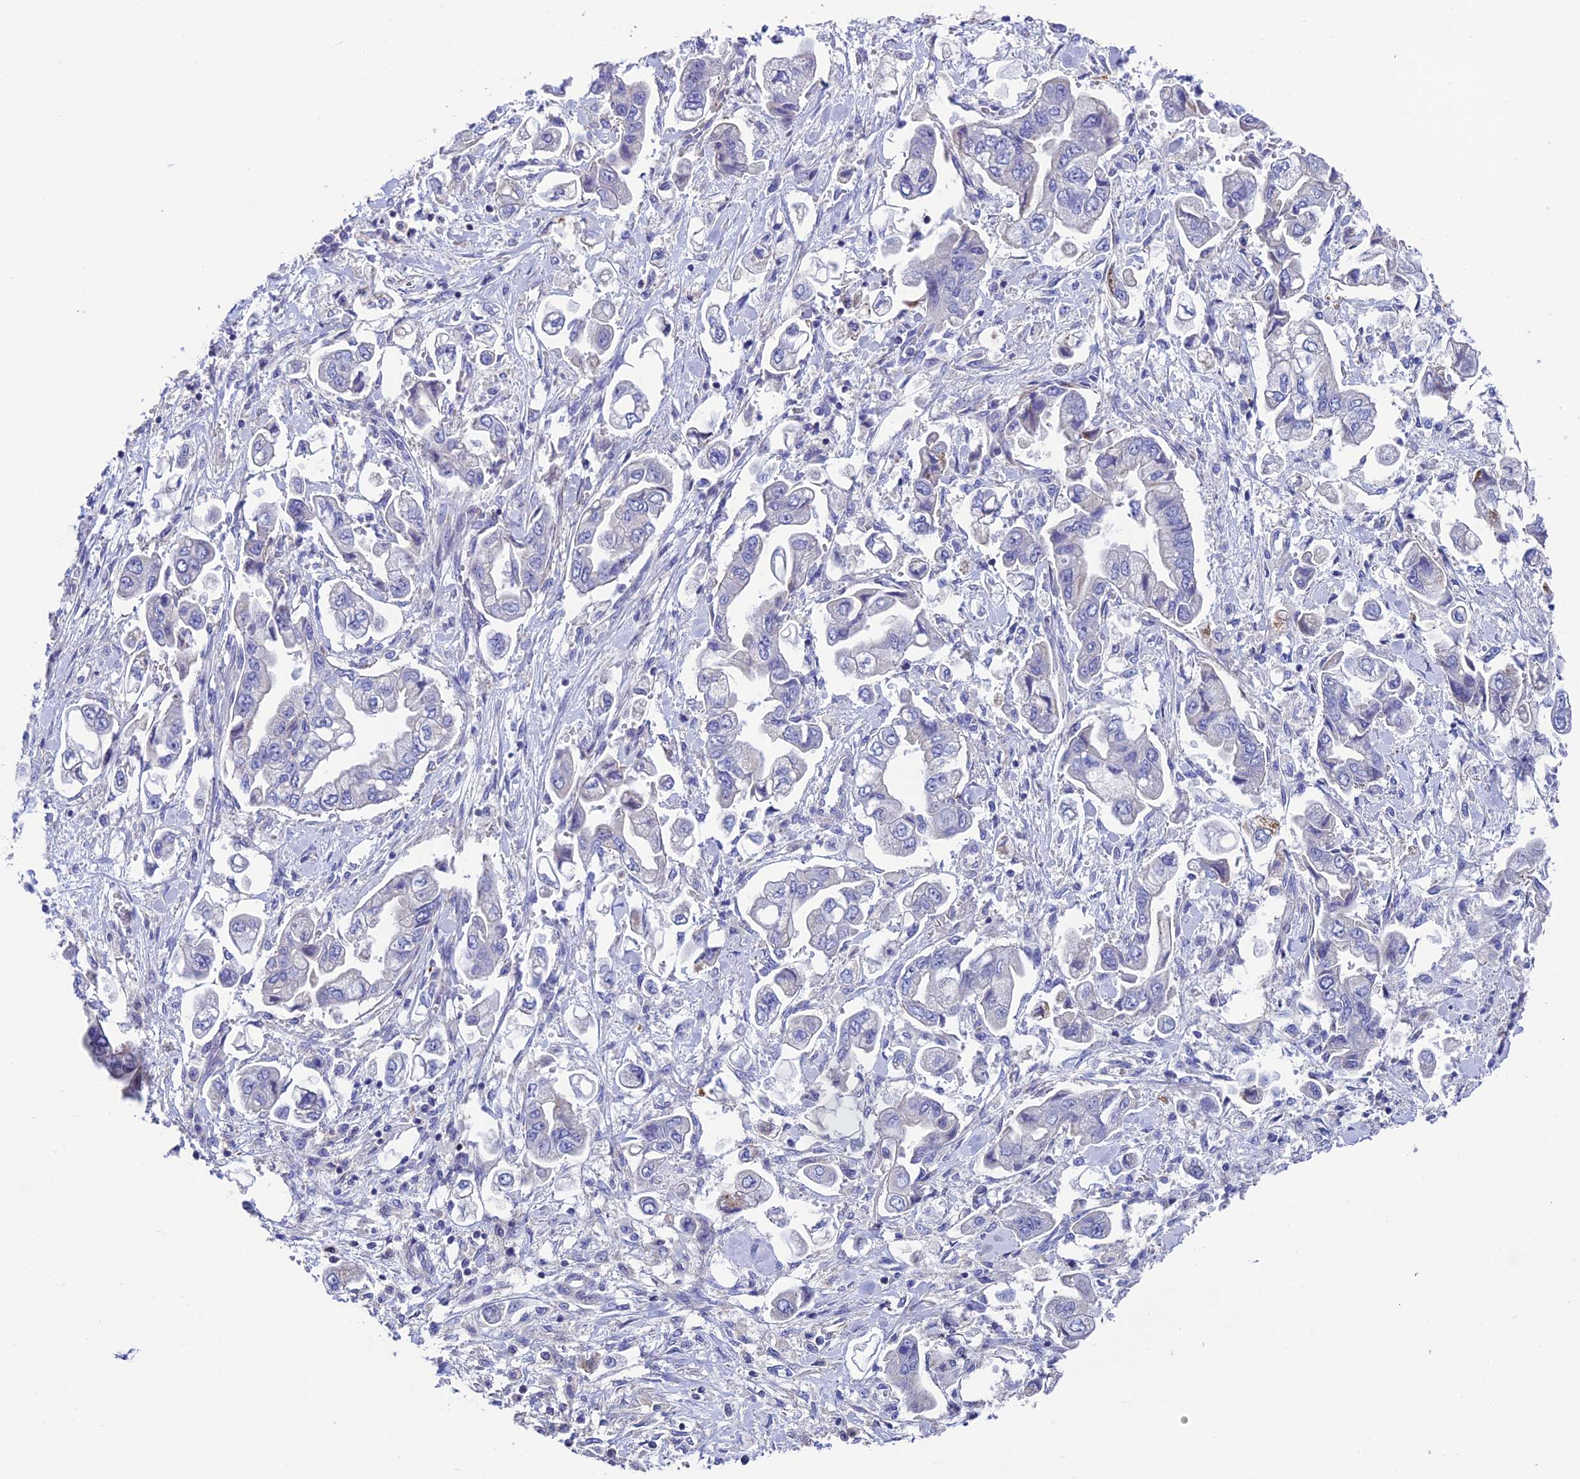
{"staining": {"intensity": "negative", "quantity": "none", "location": "none"}, "tissue": "stomach cancer", "cell_type": "Tumor cells", "image_type": "cancer", "snomed": [{"axis": "morphology", "description": "Adenocarcinoma, NOS"}, {"axis": "topography", "description": "Stomach"}], "caption": "Human stomach adenocarcinoma stained for a protein using IHC displays no staining in tumor cells.", "gene": "FAM178B", "patient": {"sex": "male", "age": 62}}